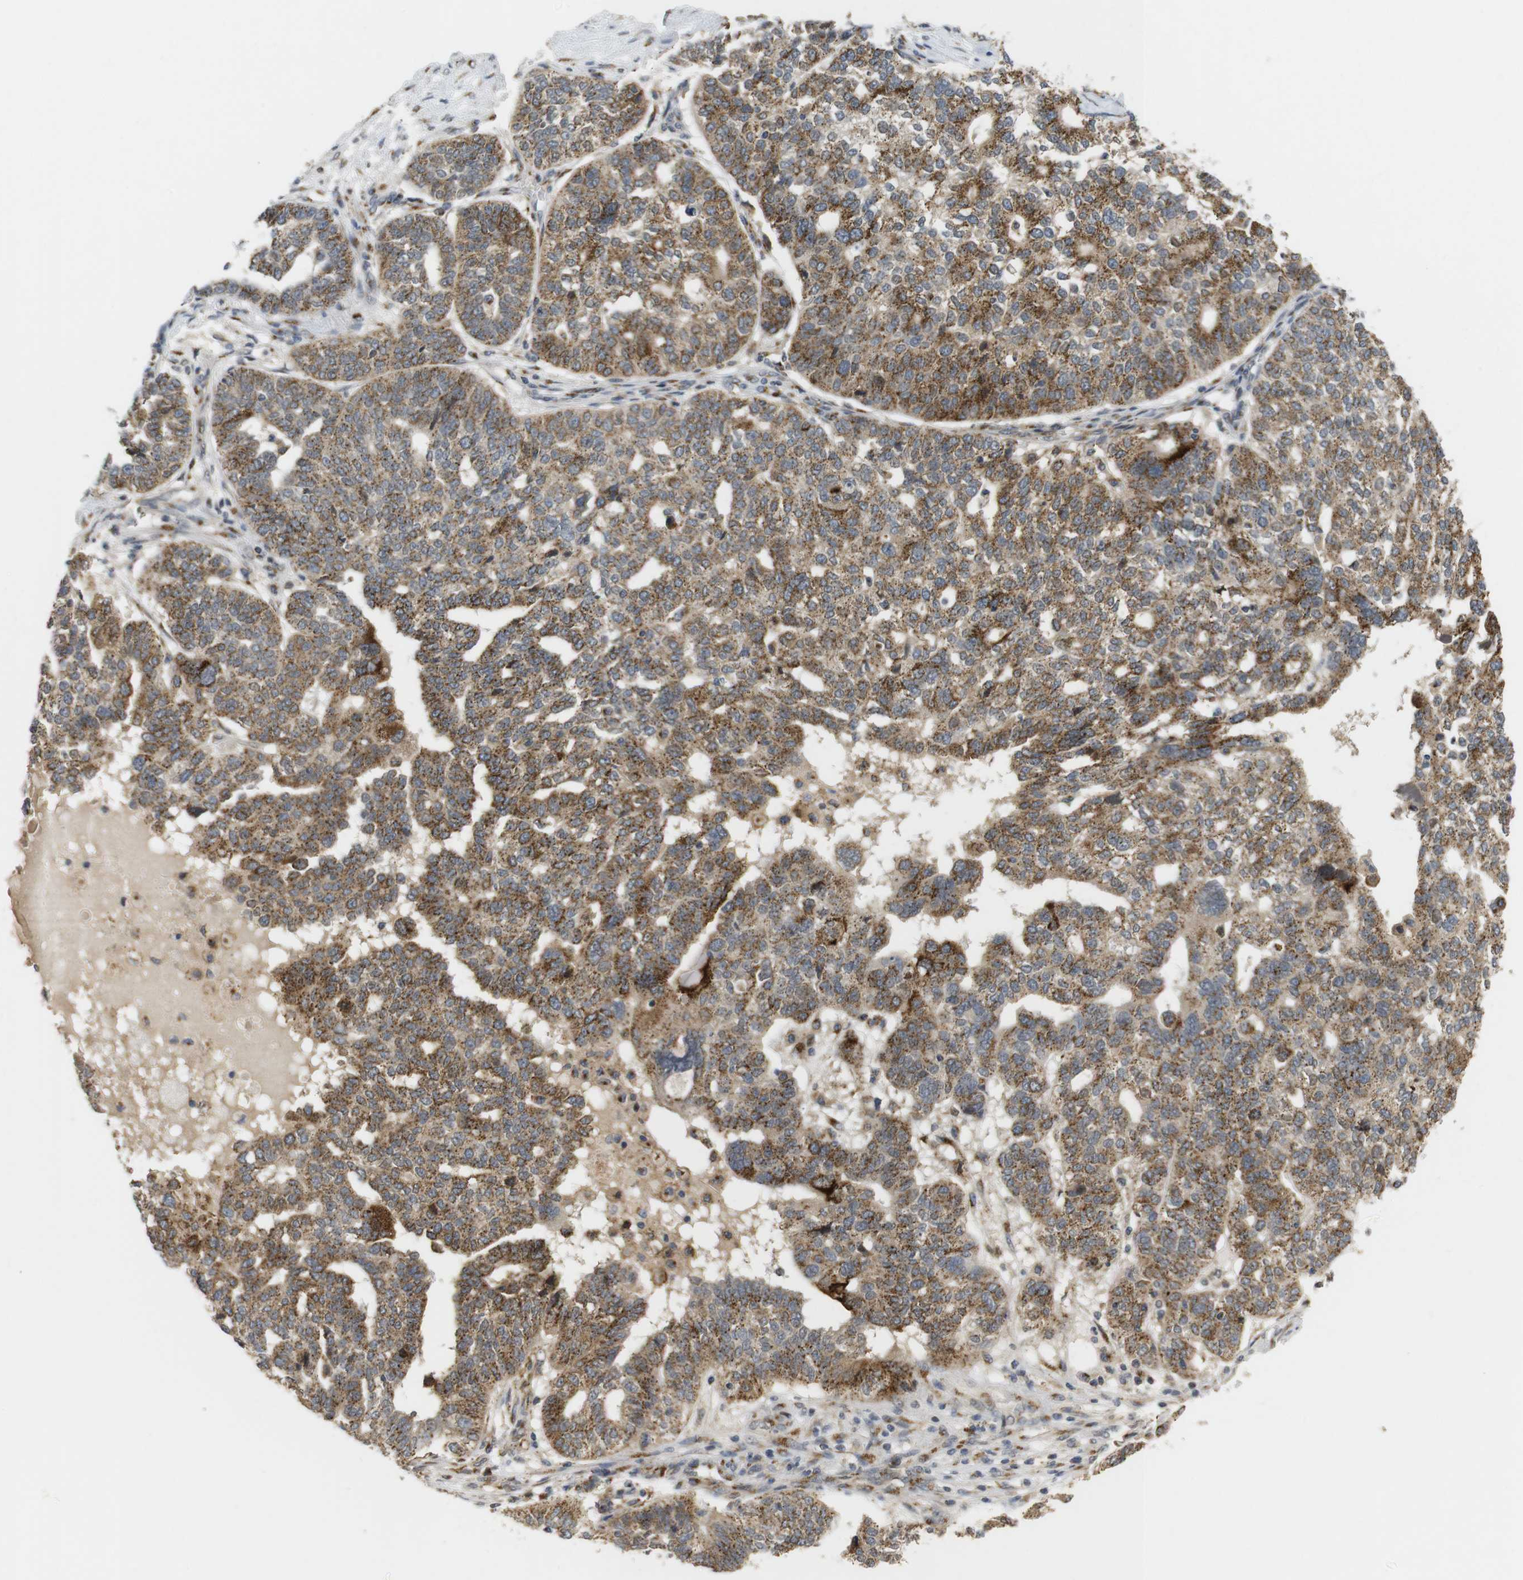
{"staining": {"intensity": "moderate", "quantity": ">75%", "location": "cytoplasmic/membranous"}, "tissue": "ovarian cancer", "cell_type": "Tumor cells", "image_type": "cancer", "snomed": [{"axis": "morphology", "description": "Cystadenocarcinoma, serous, NOS"}, {"axis": "topography", "description": "Ovary"}], "caption": "Immunohistochemical staining of human ovarian serous cystadenocarcinoma shows medium levels of moderate cytoplasmic/membranous protein positivity in approximately >75% of tumor cells.", "gene": "ZFPL1", "patient": {"sex": "female", "age": 59}}